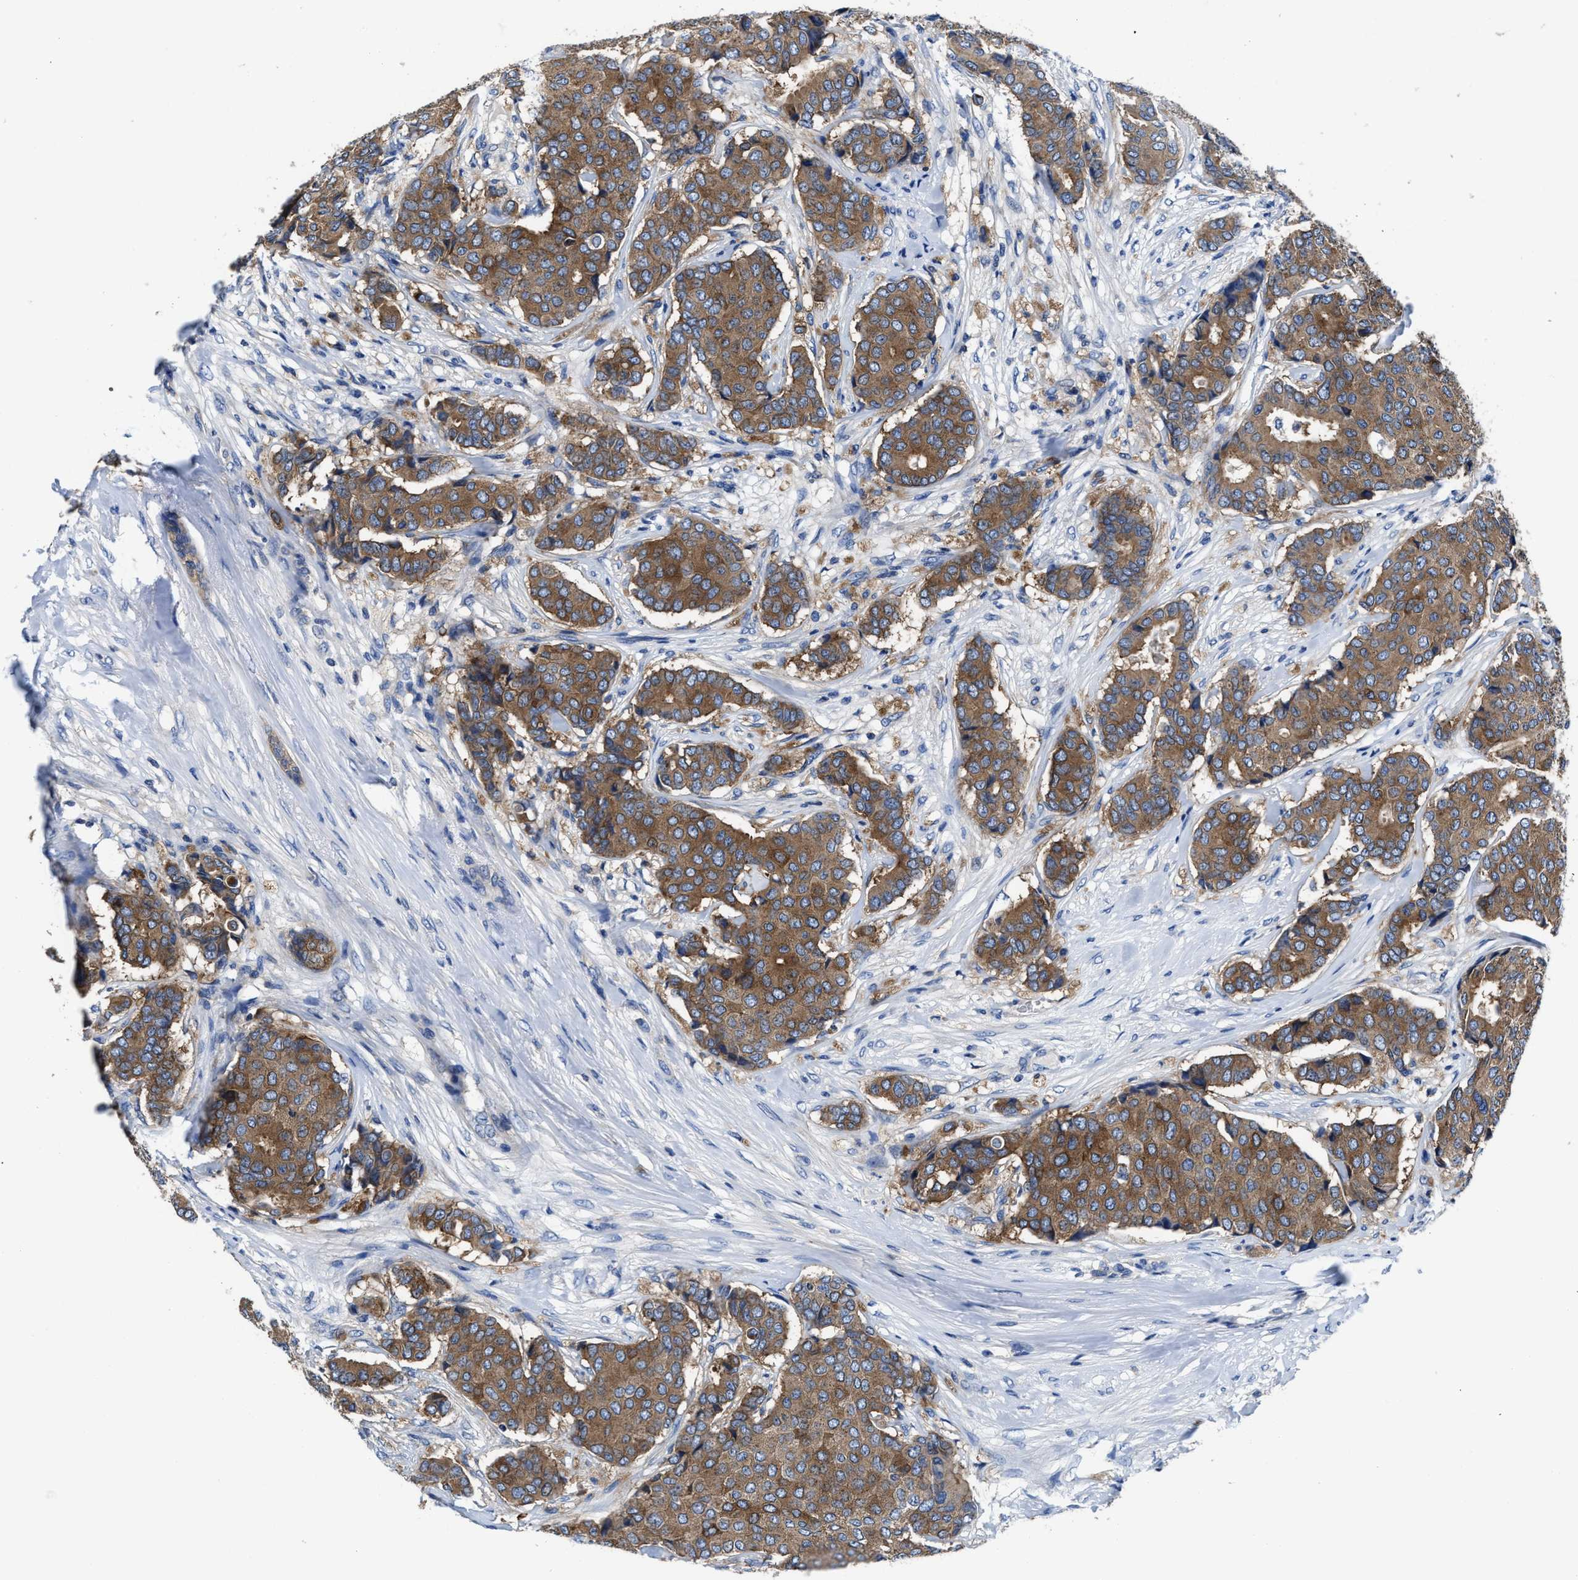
{"staining": {"intensity": "moderate", "quantity": ">75%", "location": "cytoplasmic/membranous"}, "tissue": "breast cancer", "cell_type": "Tumor cells", "image_type": "cancer", "snomed": [{"axis": "morphology", "description": "Duct carcinoma"}, {"axis": "topography", "description": "Breast"}], "caption": "IHC of human intraductal carcinoma (breast) exhibits medium levels of moderate cytoplasmic/membranous positivity in about >75% of tumor cells.", "gene": "PHLPP1", "patient": {"sex": "female", "age": 75}}